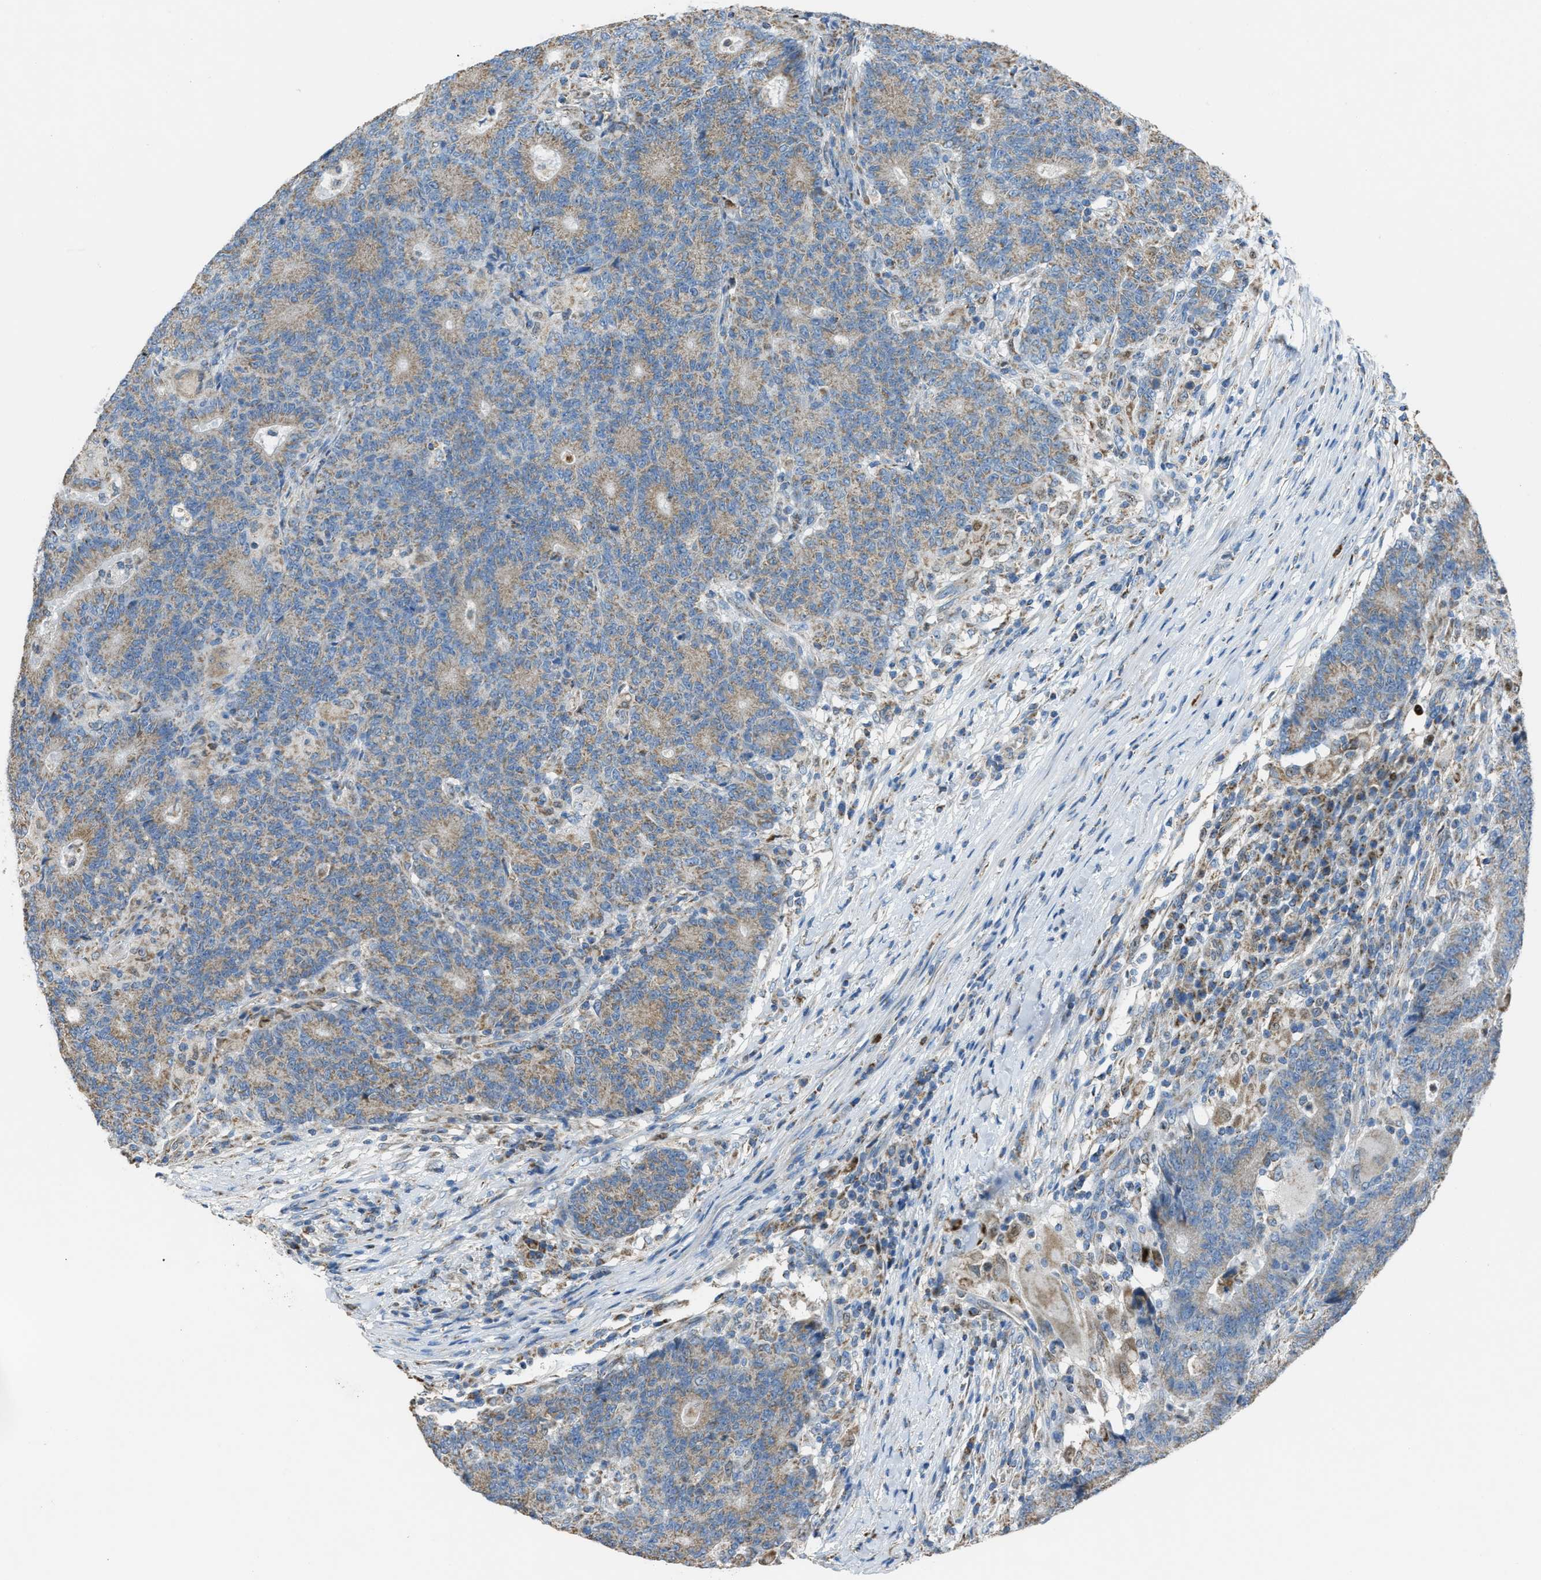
{"staining": {"intensity": "weak", "quantity": ">75%", "location": "cytoplasmic/membranous"}, "tissue": "colorectal cancer", "cell_type": "Tumor cells", "image_type": "cancer", "snomed": [{"axis": "morphology", "description": "Normal tissue, NOS"}, {"axis": "morphology", "description": "Adenocarcinoma, NOS"}, {"axis": "topography", "description": "Colon"}], "caption": "IHC of human colorectal adenocarcinoma shows low levels of weak cytoplasmic/membranous staining in about >75% of tumor cells. (DAB (3,3'-diaminobenzidine) IHC with brightfield microscopy, high magnification).", "gene": "SLC25A11", "patient": {"sex": "female", "age": 75}}